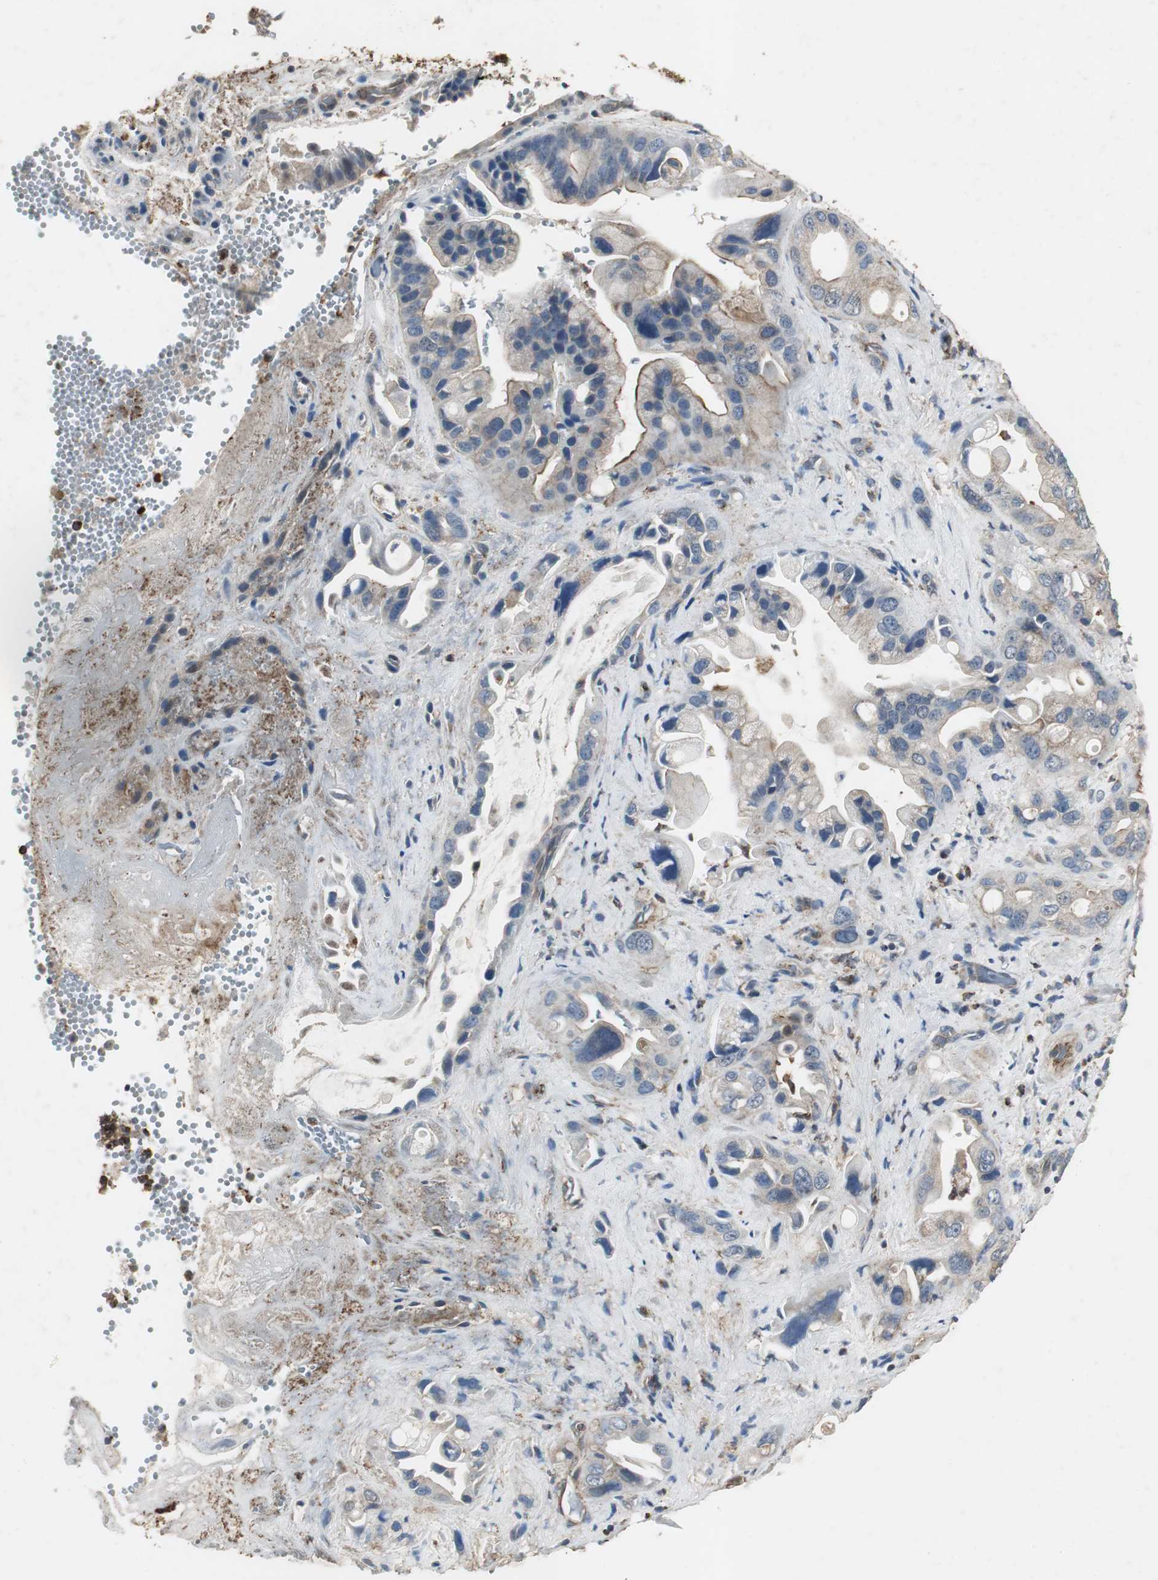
{"staining": {"intensity": "moderate", "quantity": "25%-75%", "location": "cytoplasmic/membranous"}, "tissue": "pancreatic cancer", "cell_type": "Tumor cells", "image_type": "cancer", "snomed": [{"axis": "morphology", "description": "Adenocarcinoma, NOS"}, {"axis": "topography", "description": "Pancreas"}], "caption": "A histopathology image showing moderate cytoplasmic/membranous staining in approximately 25%-75% of tumor cells in pancreatic cancer, as visualized by brown immunohistochemical staining.", "gene": "JTB", "patient": {"sex": "female", "age": 77}}